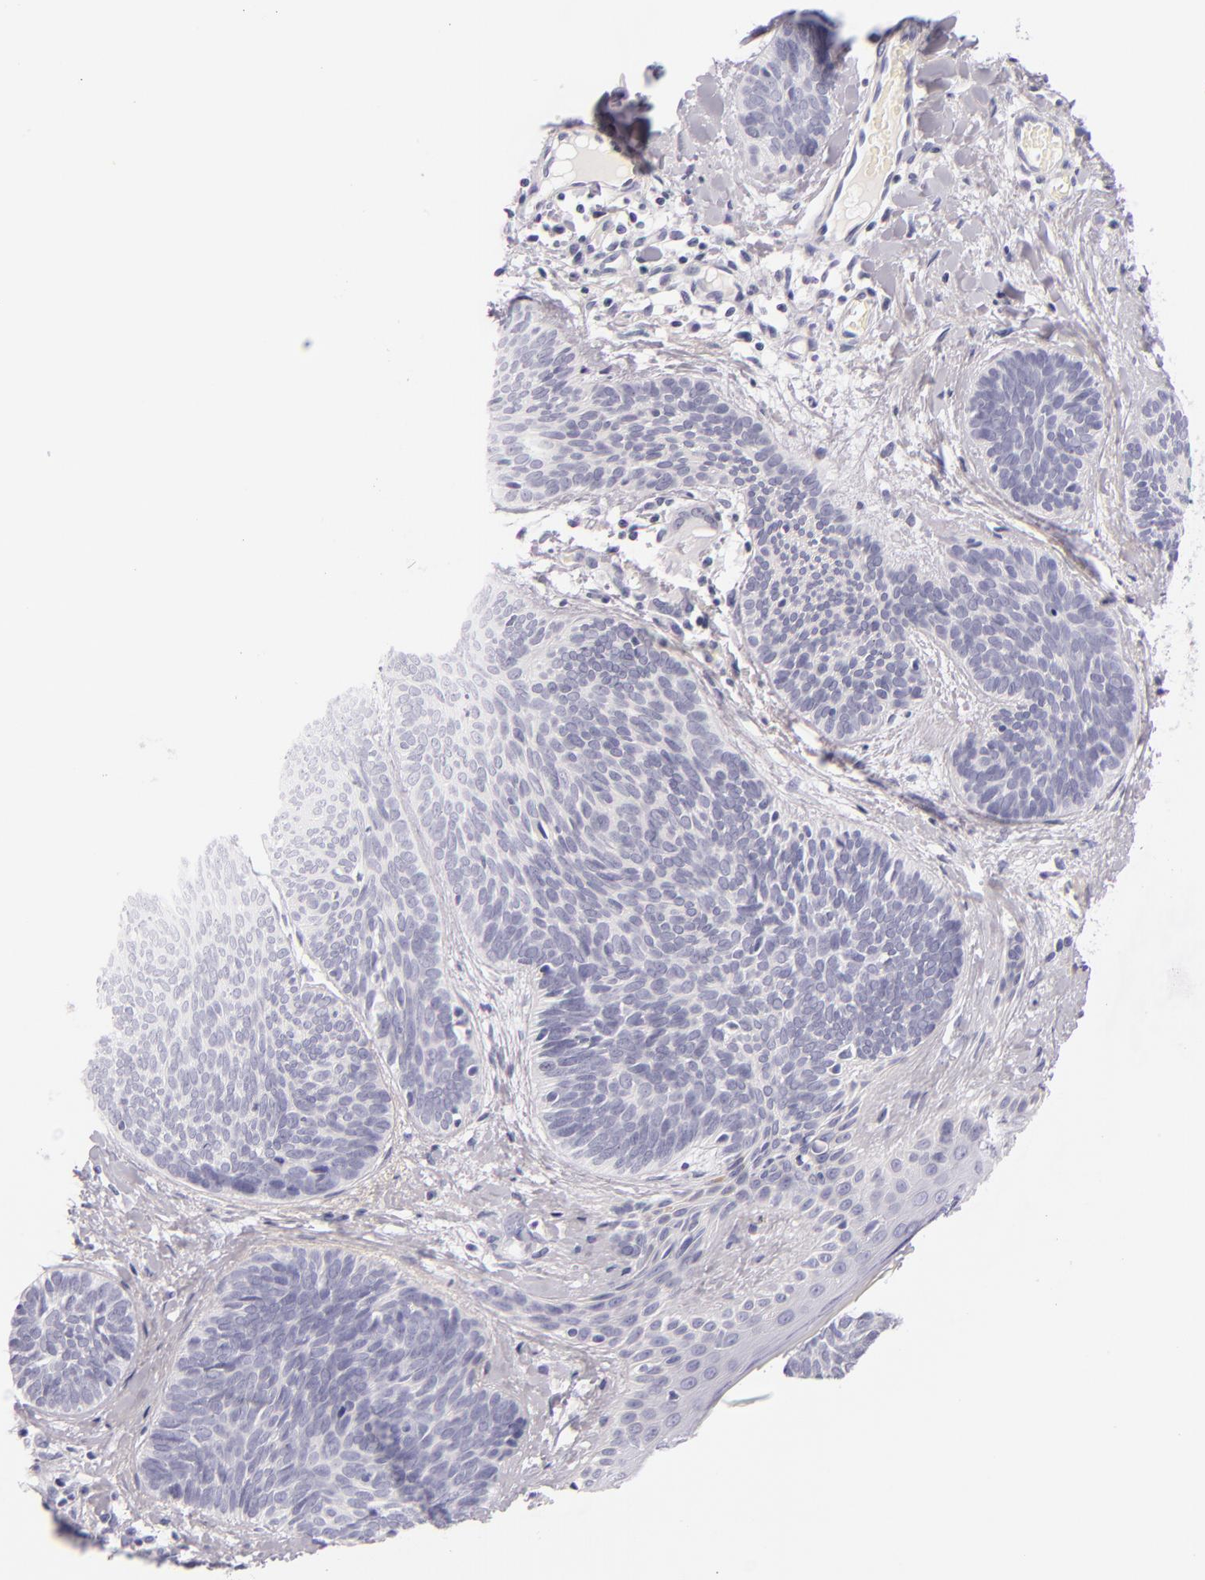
{"staining": {"intensity": "negative", "quantity": "none", "location": "none"}, "tissue": "skin cancer", "cell_type": "Tumor cells", "image_type": "cancer", "snomed": [{"axis": "morphology", "description": "Basal cell carcinoma"}, {"axis": "topography", "description": "Skin"}], "caption": "Immunohistochemistry (IHC) of skin basal cell carcinoma exhibits no staining in tumor cells. Nuclei are stained in blue.", "gene": "INA", "patient": {"sex": "female", "age": 81}}